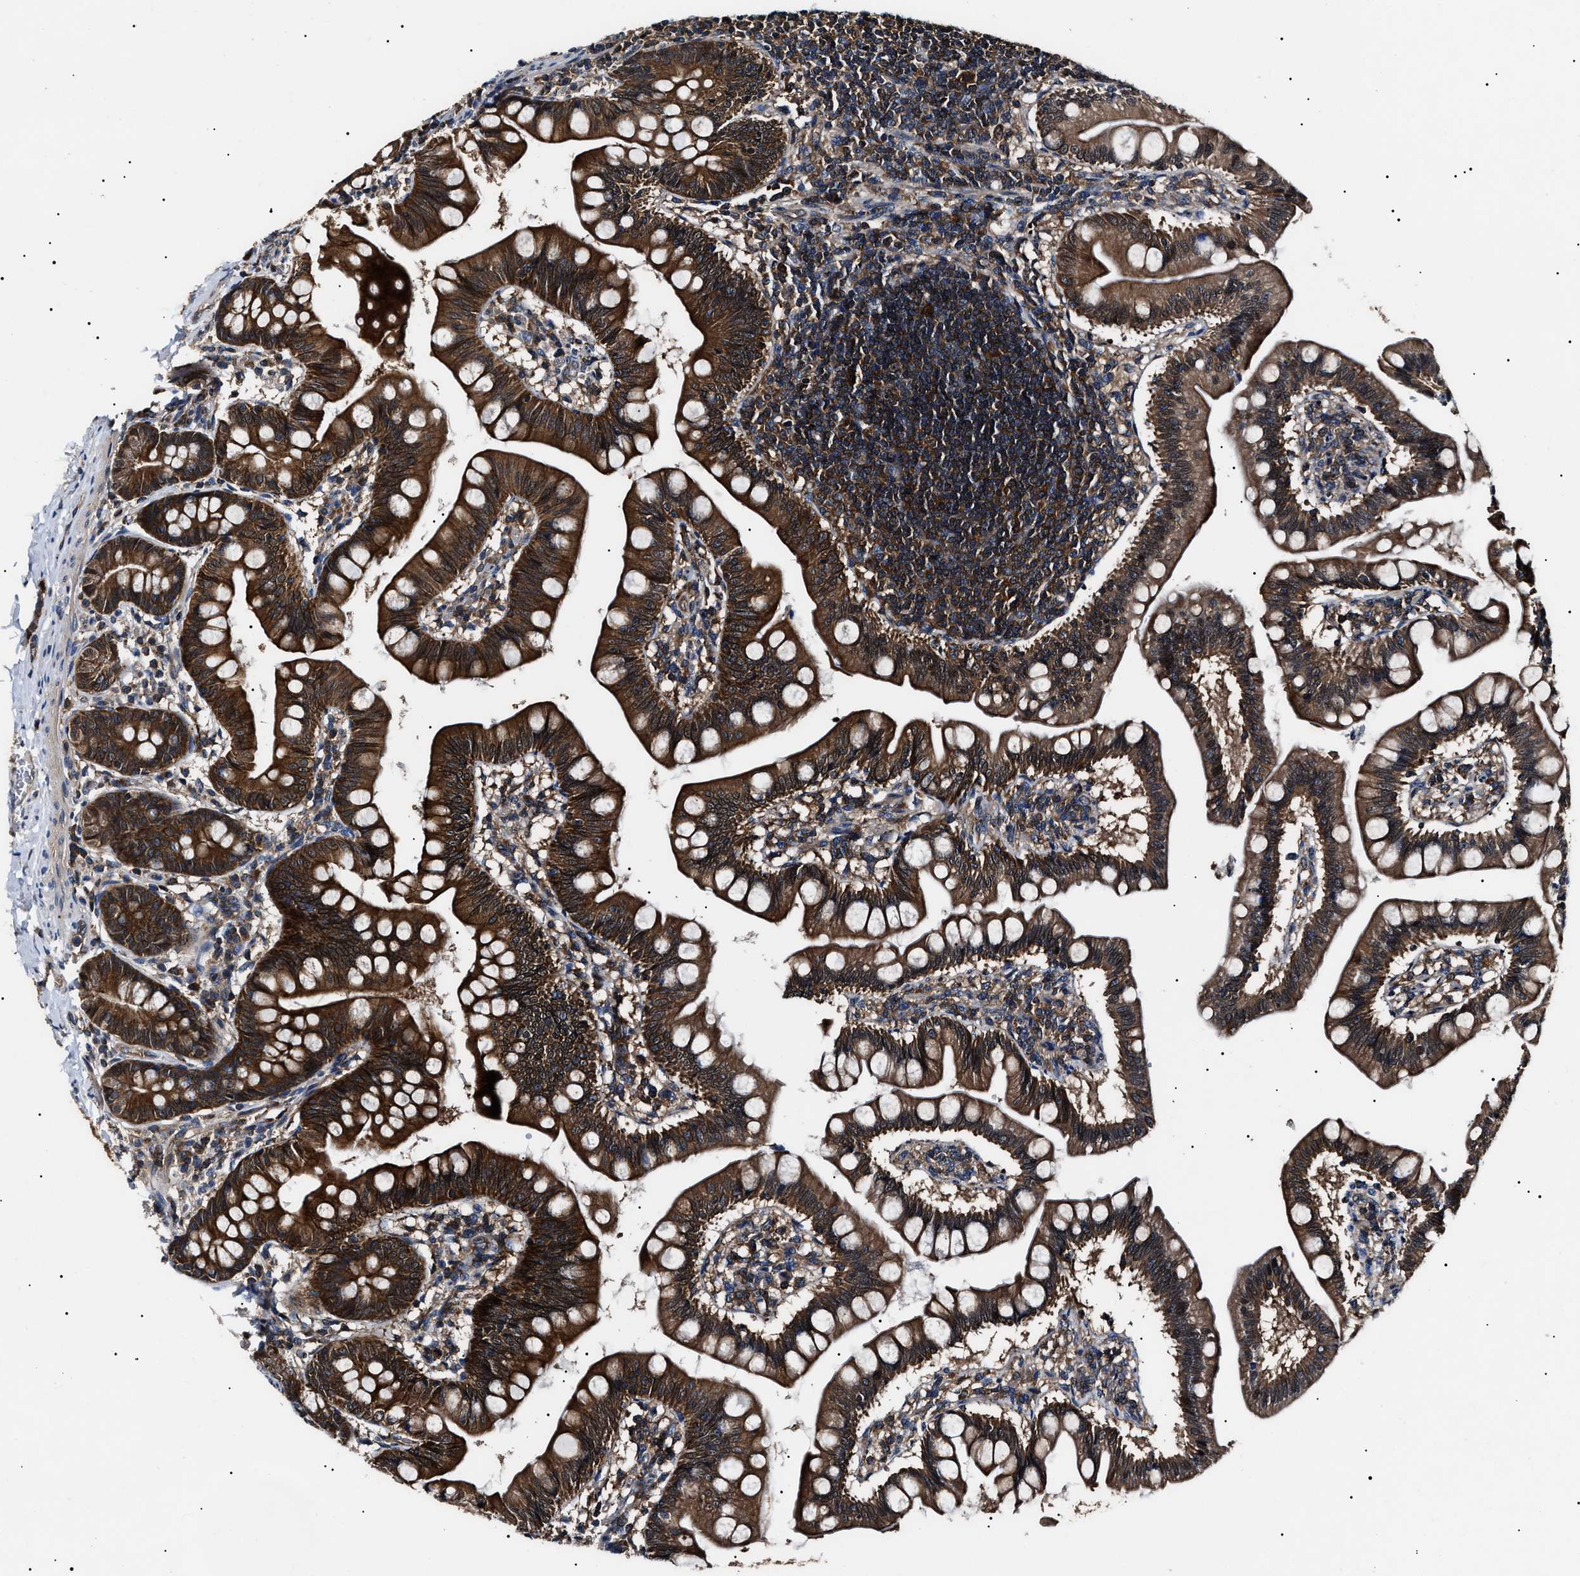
{"staining": {"intensity": "strong", "quantity": ">75%", "location": "cytoplasmic/membranous"}, "tissue": "small intestine", "cell_type": "Glandular cells", "image_type": "normal", "snomed": [{"axis": "morphology", "description": "Normal tissue, NOS"}, {"axis": "topography", "description": "Small intestine"}], "caption": "Immunohistochemistry (IHC) micrograph of benign human small intestine stained for a protein (brown), which exhibits high levels of strong cytoplasmic/membranous staining in about >75% of glandular cells.", "gene": "CCT8", "patient": {"sex": "male", "age": 7}}